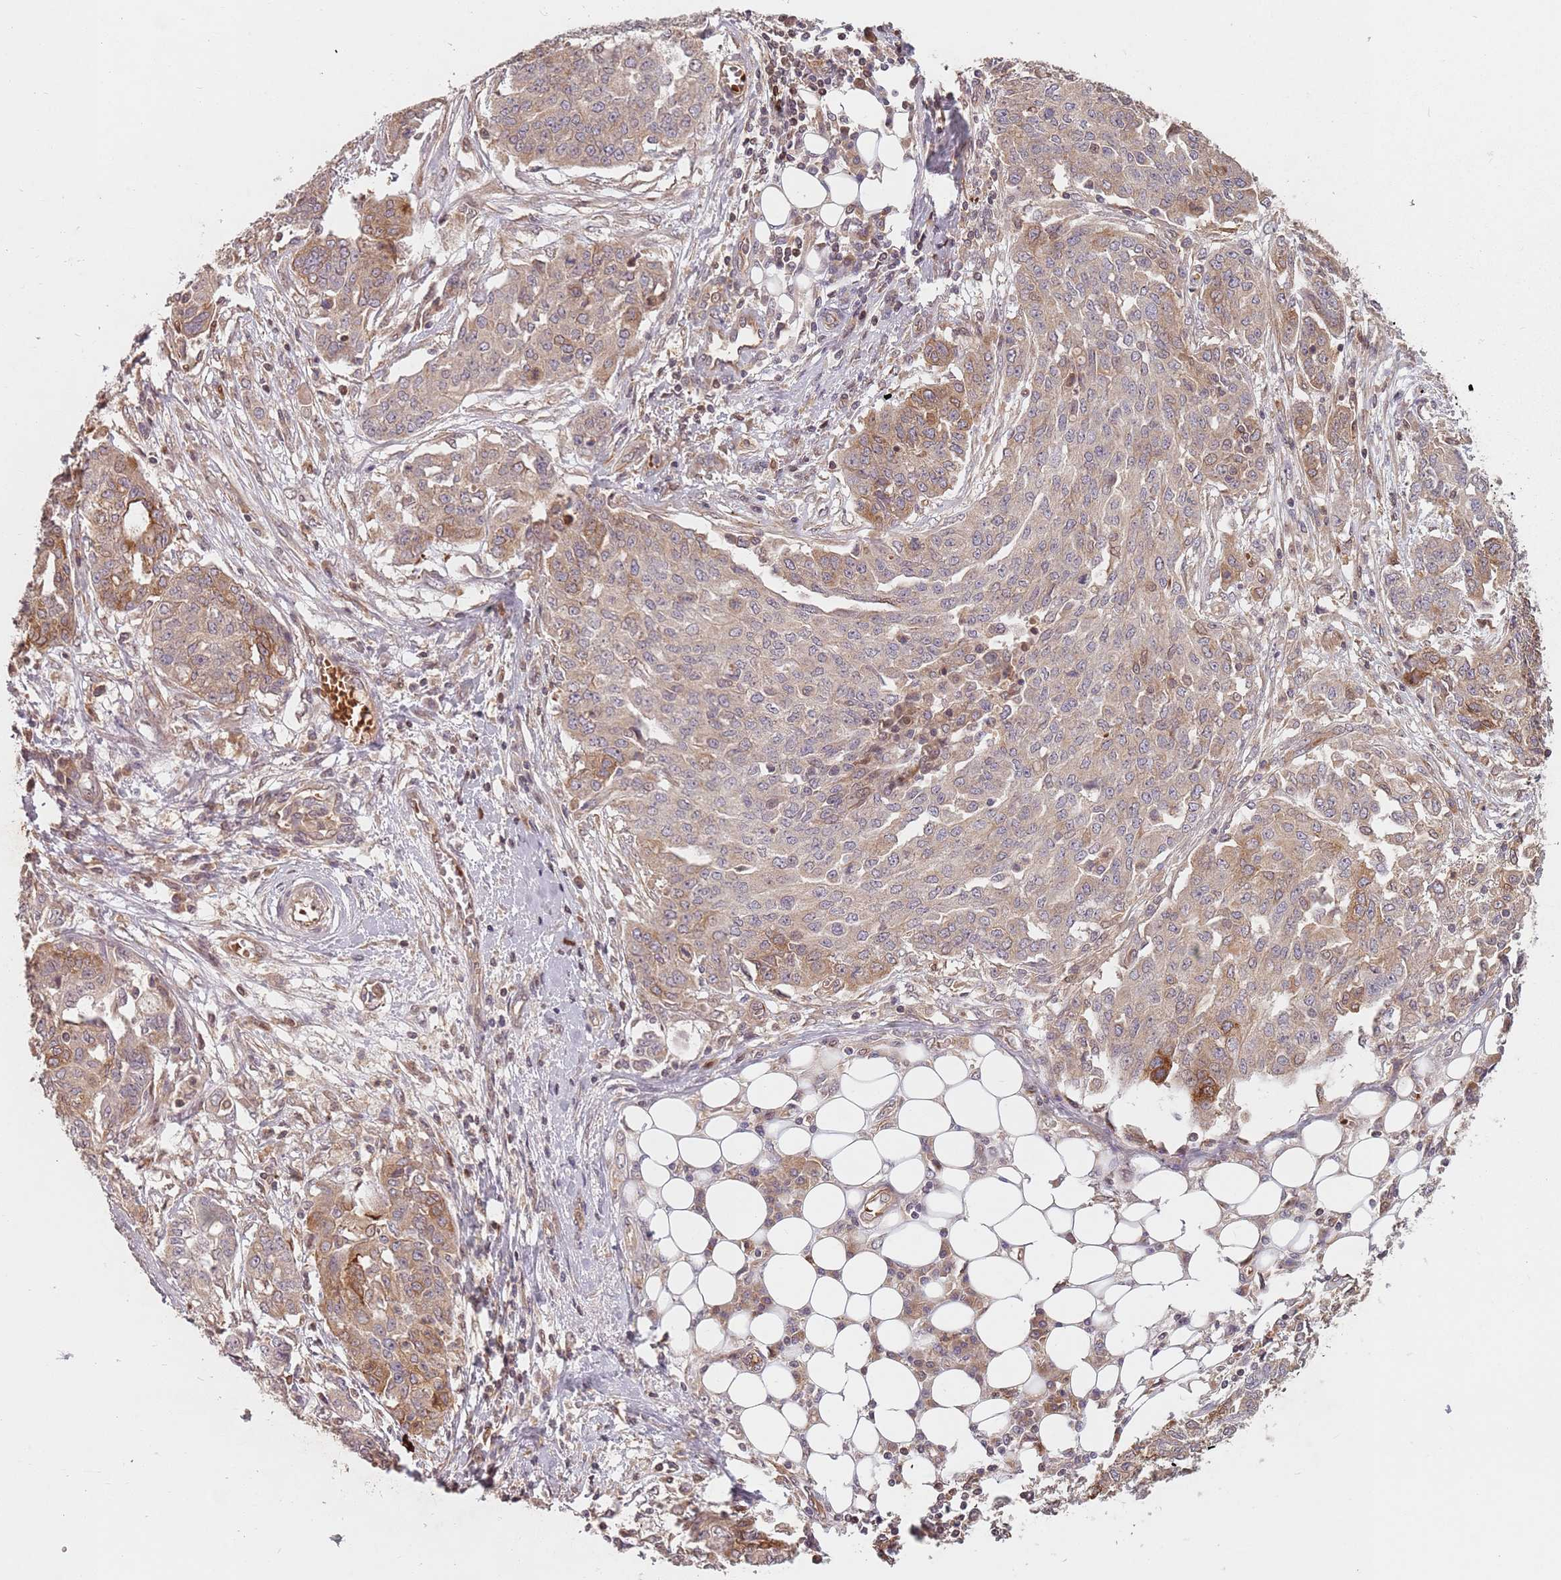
{"staining": {"intensity": "moderate", "quantity": "<25%", "location": "cytoplasmic/membranous"}, "tissue": "ovarian cancer", "cell_type": "Tumor cells", "image_type": "cancer", "snomed": [{"axis": "morphology", "description": "Cystadenocarcinoma, serous, NOS"}, {"axis": "topography", "description": "Soft tissue"}, {"axis": "topography", "description": "Ovary"}], "caption": "Ovarian cancer (serous cystadenocarcinoma) was stained to show a protein in brown. There is low levels of moderate cytoplasmic/membranous expression in approximately <25% of tumor cells.", "gene": "GPR180", "patient": {"sex": "female", "age": 57}}